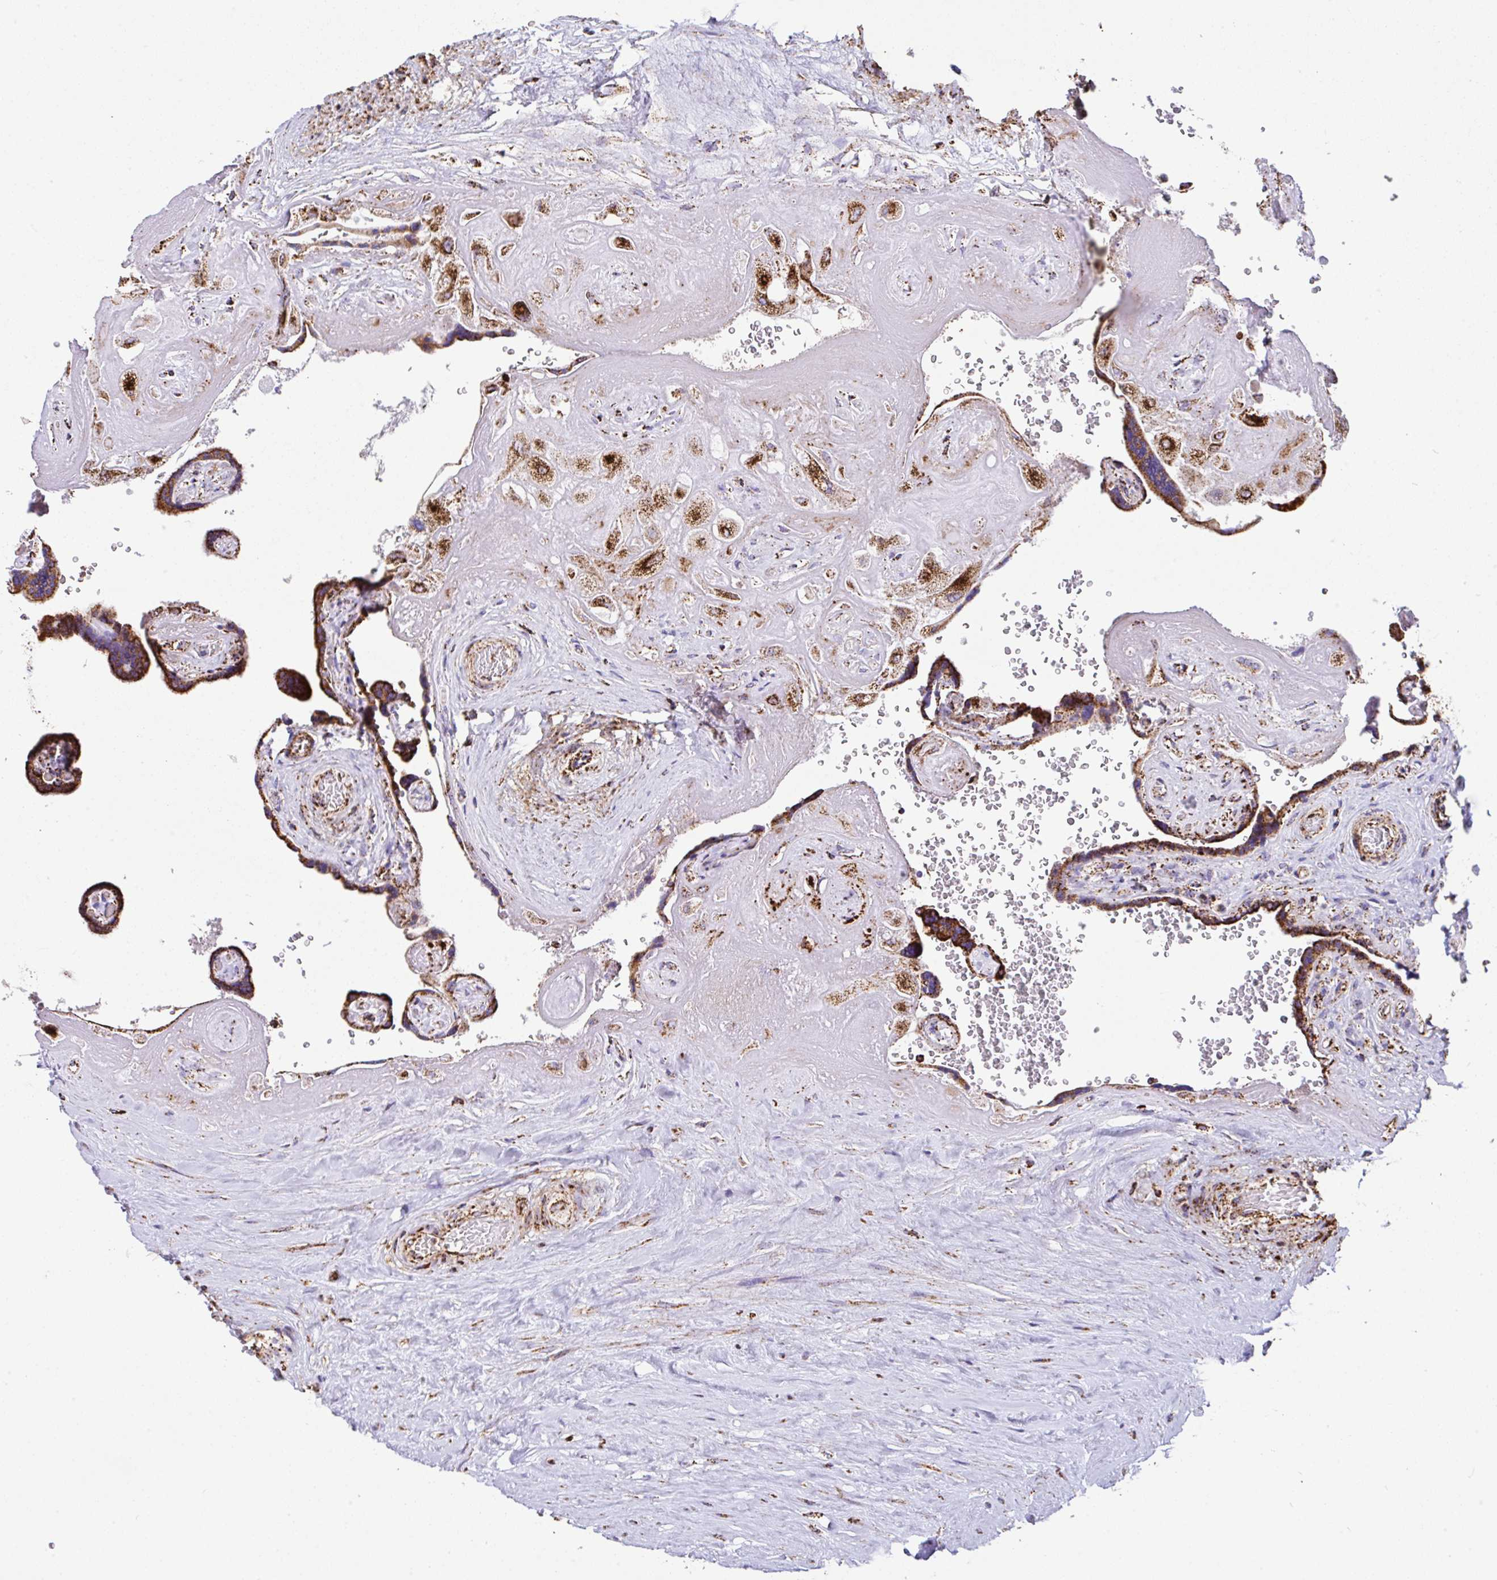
{"staining": {"intensity": "strong", "quantity": ">75%", "location": "cytoplasmic/membranous"}, "tissue": "placenta", "cell_type": "Decidual cells", "image_type": "normal", "snomed": [{"axis": "morphology", "description": "Normal tissue, NOS"}, {"axis": "topography", "description": "Placenta"}], "caption": "Decidual cells show strong cytoplasmic/membranous expression in about >75% of cells in benign placenta.", "gene": "ANKRD33B", "patient": {"sex": "female", "age": 32}}